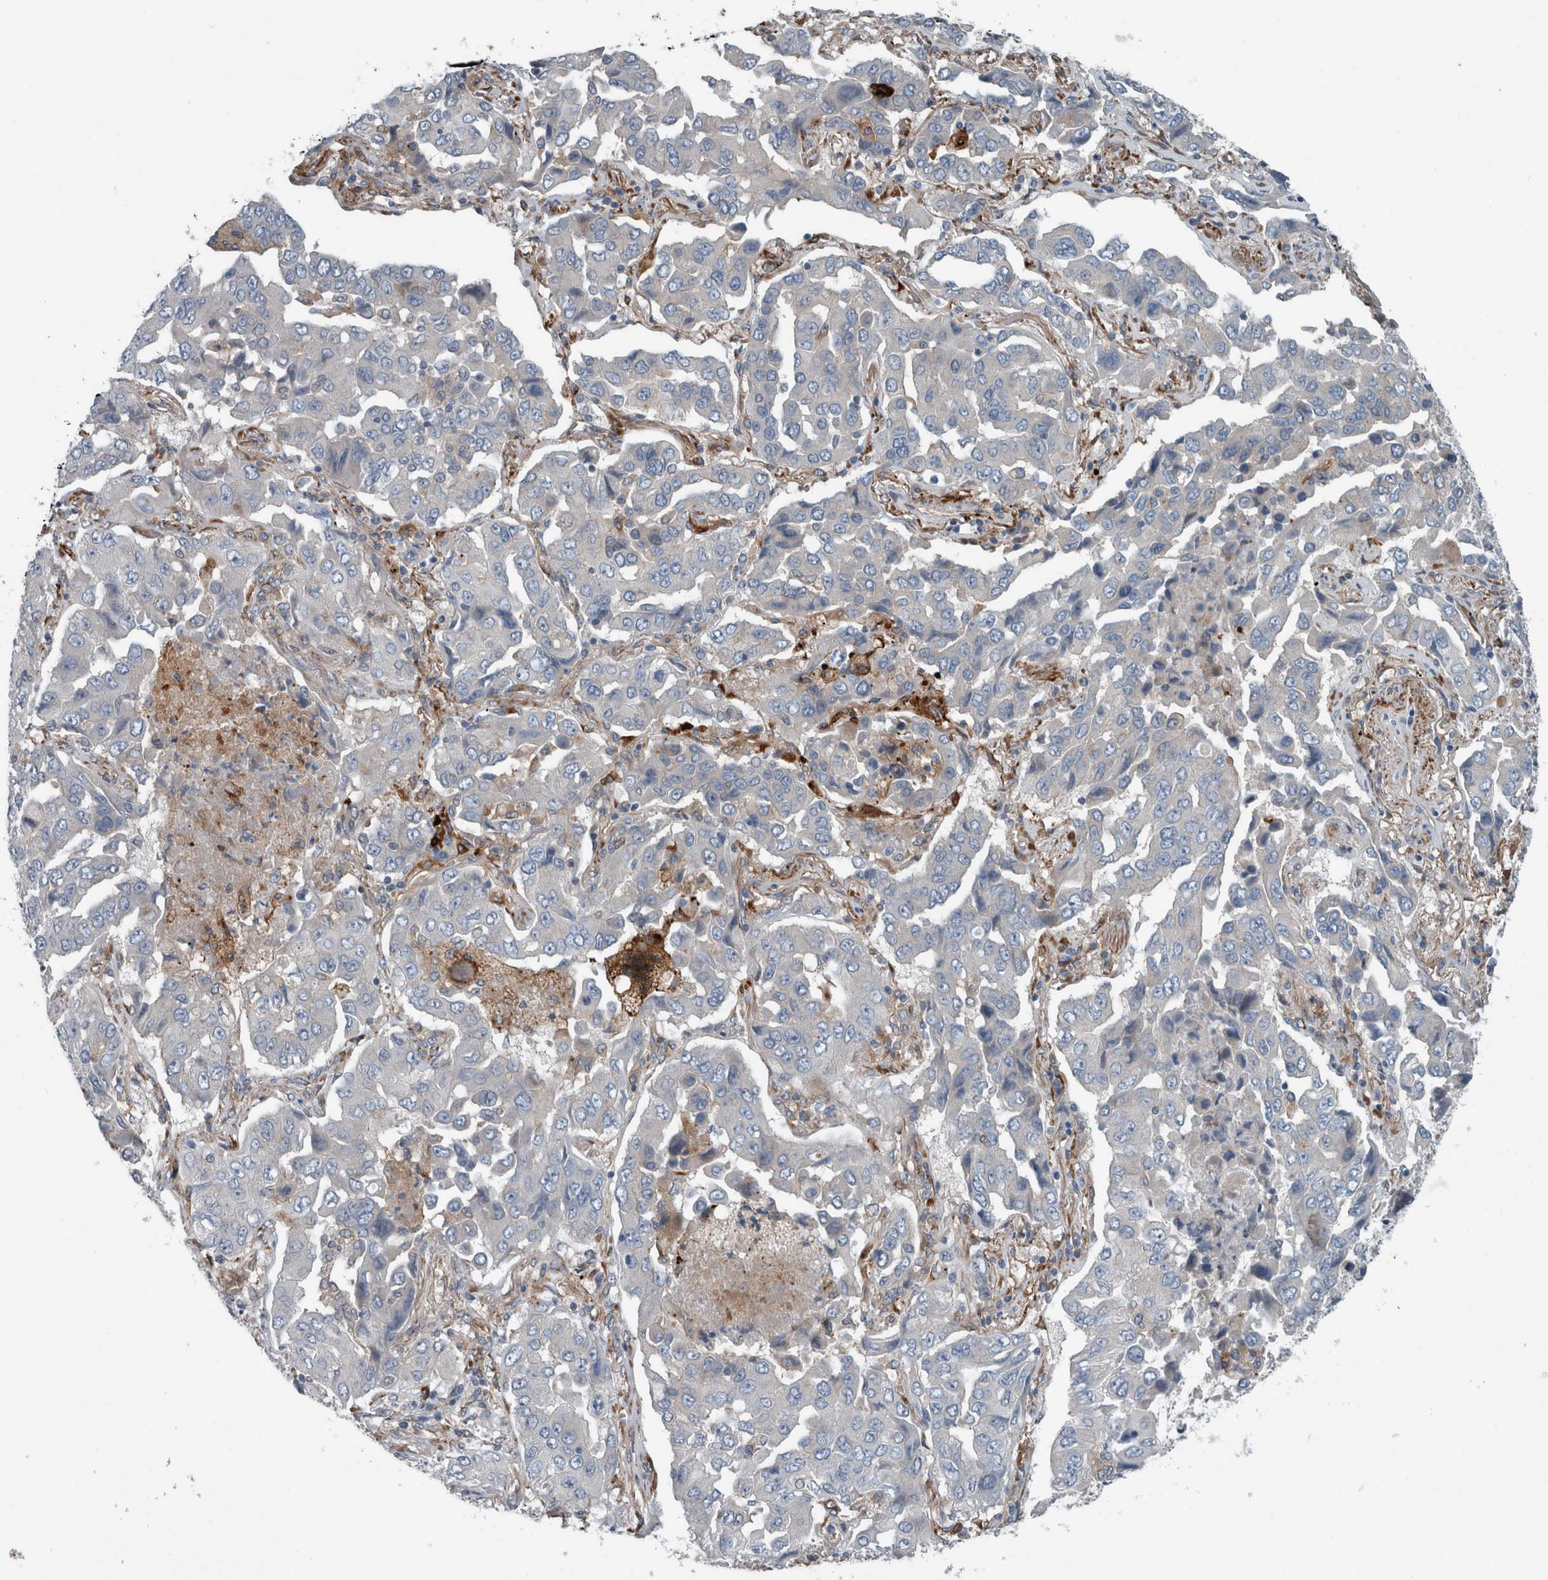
{"staining": {"intensity": "negative", "quantity": "none", "location": "none"}, "tissue": "lung cancer", "cell_type": "Tumor cells", "image_type": "cancer", "snomed": [{"axis": "morphology", "description": "Adenocarcinoma, NOS"}, {"axis": "topography", "description": "Lung"}], "caption": "Immunohistochemical staining of lung cancer (adenocarcinoma) demonstrates no significant expression in tumor cells. (Stains: DAB (3,3'-diaminobenzidine) IHC with hematoxylin counter stain, Microscopy: brightfield microscopy at high magnification).", "gene": "GLT8D2", "patient": {"sex": "female", "age": 65}}